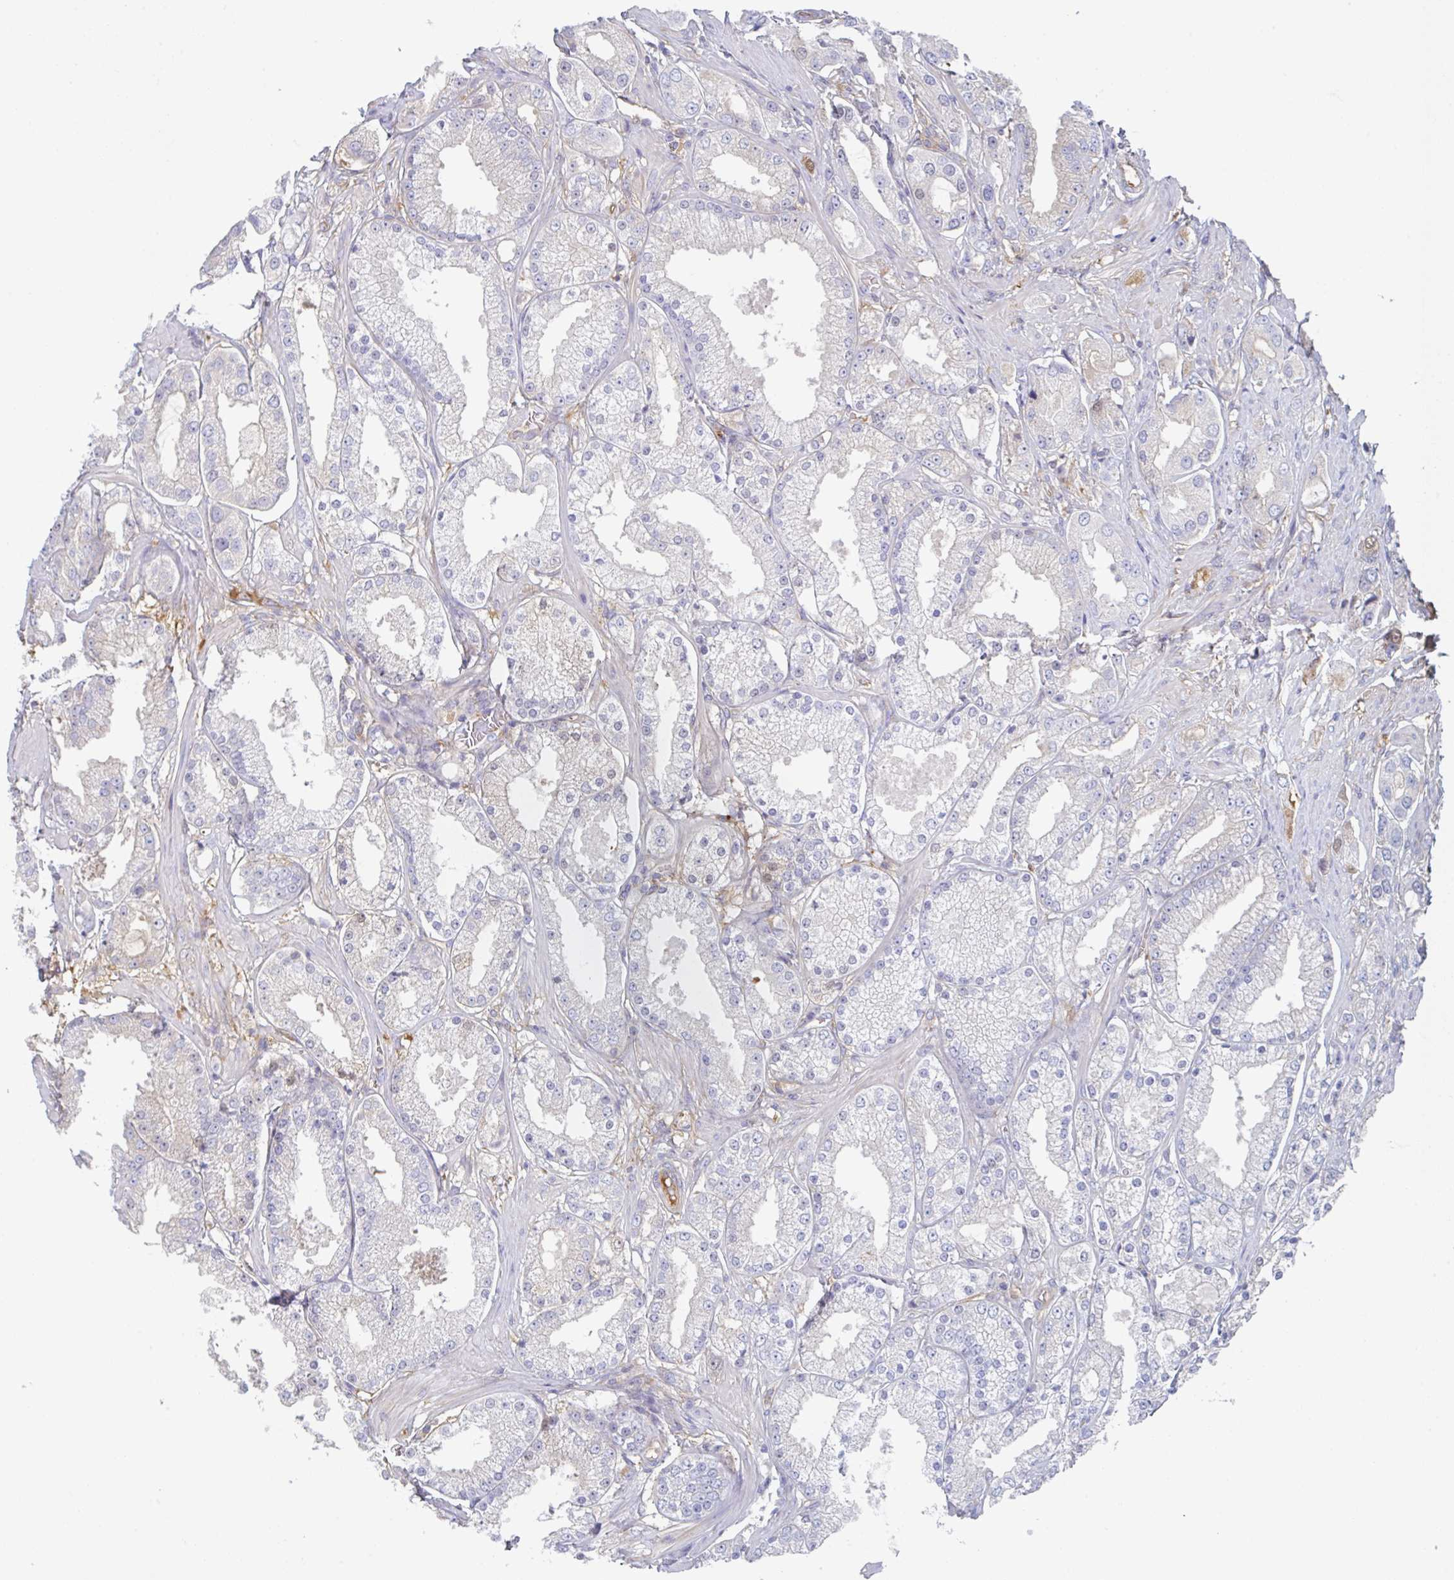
{"staining": {"intensity": "negative", "quantity": "none", "location": "none"}, "tissue": "prostate cancer", "cell_type": "Tumor cells", "image_type": "cancer", "snomed": [{"axis": "morphology", "description": "Adenocarcinoma, High grade"}, {"axis": "topography", "description": "Prostate"}], "caption": "The image exhibits no significant positivity in tumor cells of prostate cancer.", "gene": "AMPD2", "patient": {"sex": "male", "age": 68}}